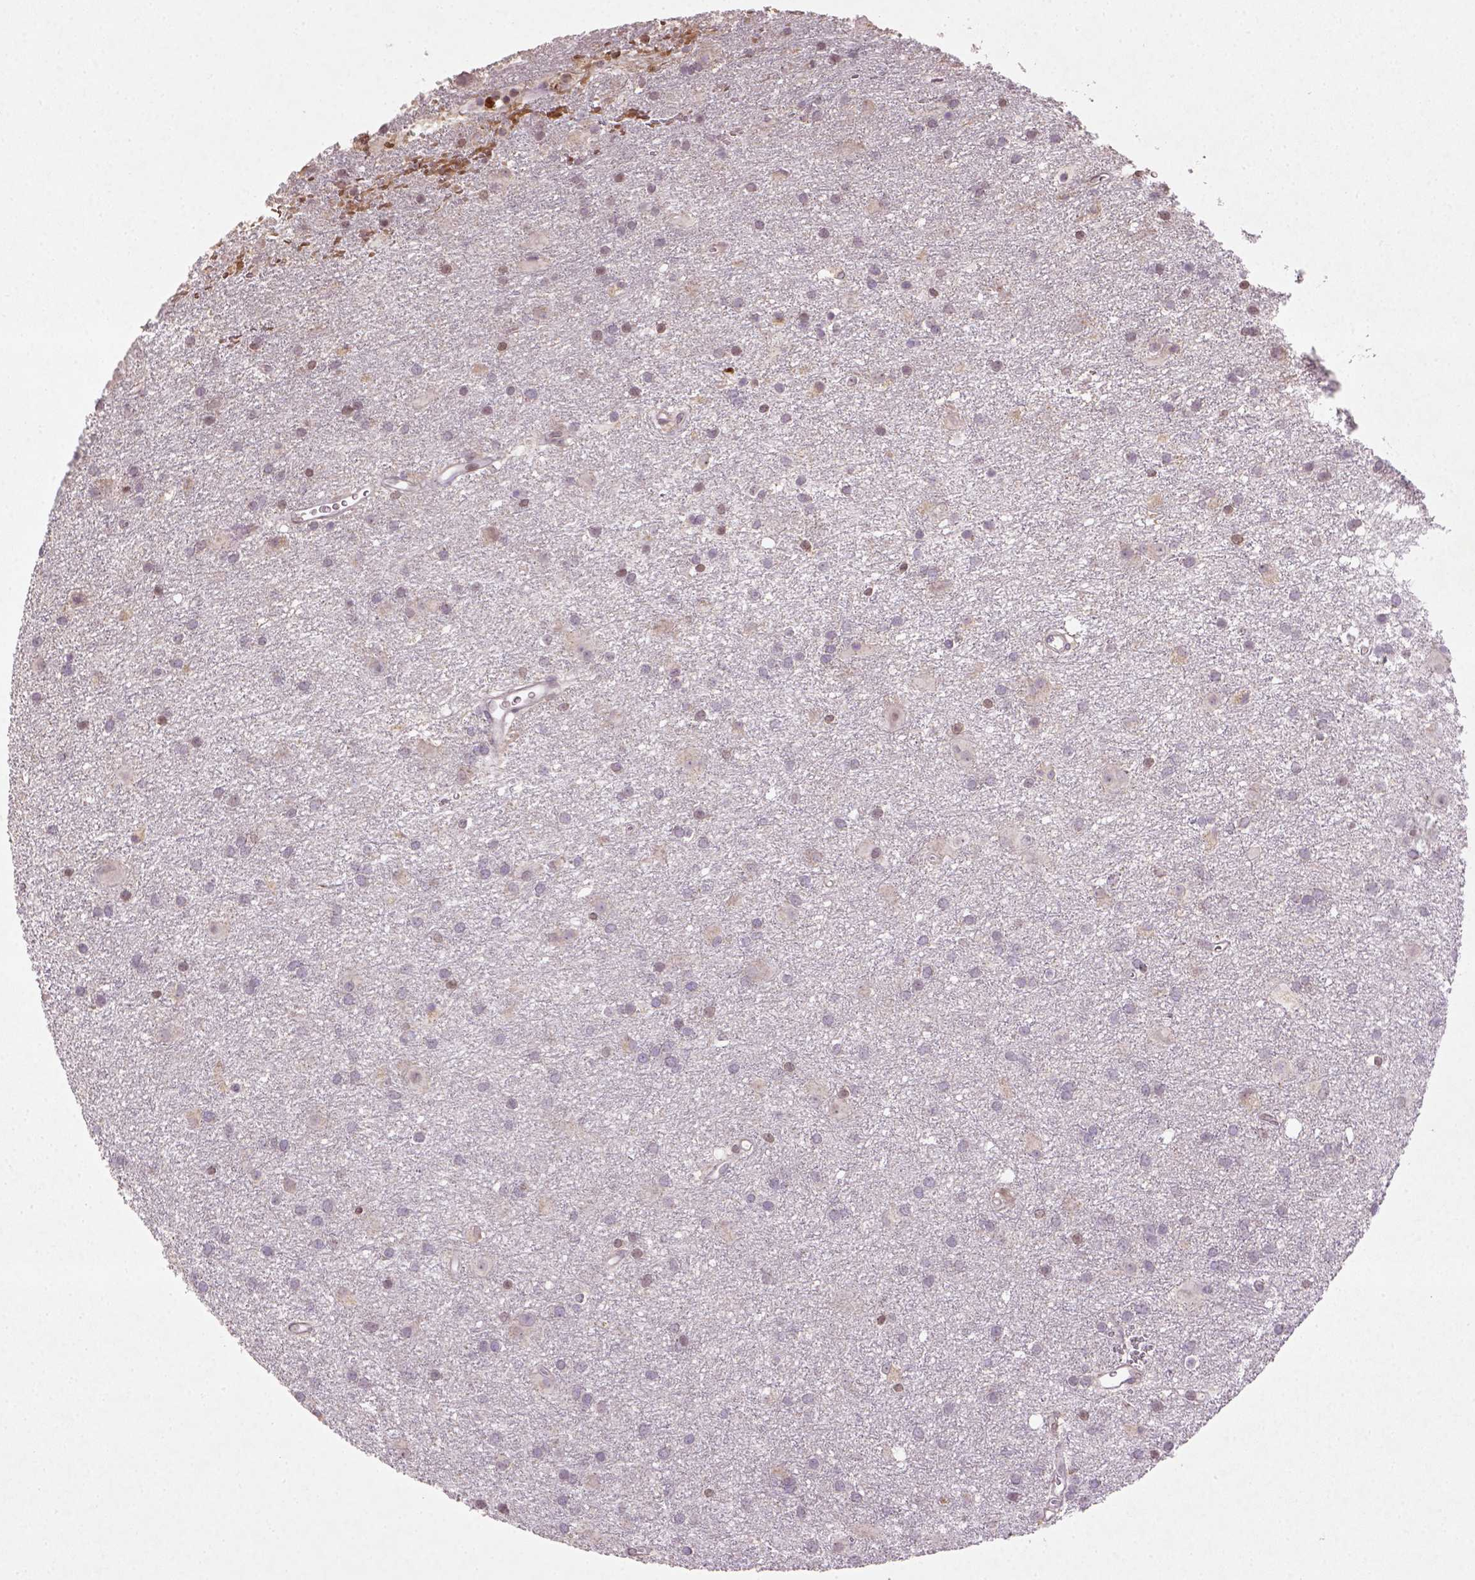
{"staining": {"intensity": "moderate", "quantity": "<25%", "location": "nuclear"}, "tissue": "glioma", "cell_type": "Tumor cells", "image_type": "cancer", "snomed": [{"axis": "morphology", "description": "Glioma, malignant, Low grade"}, {"axis": "topography", "description": "Brain"}], "caption": "Protein analysis of glioma tissue exhibits moderate nuclear expression in approximately <25% of tumor cells.", "gene": "NUDT3", "patient": {"sex": "male", "age": 58}}